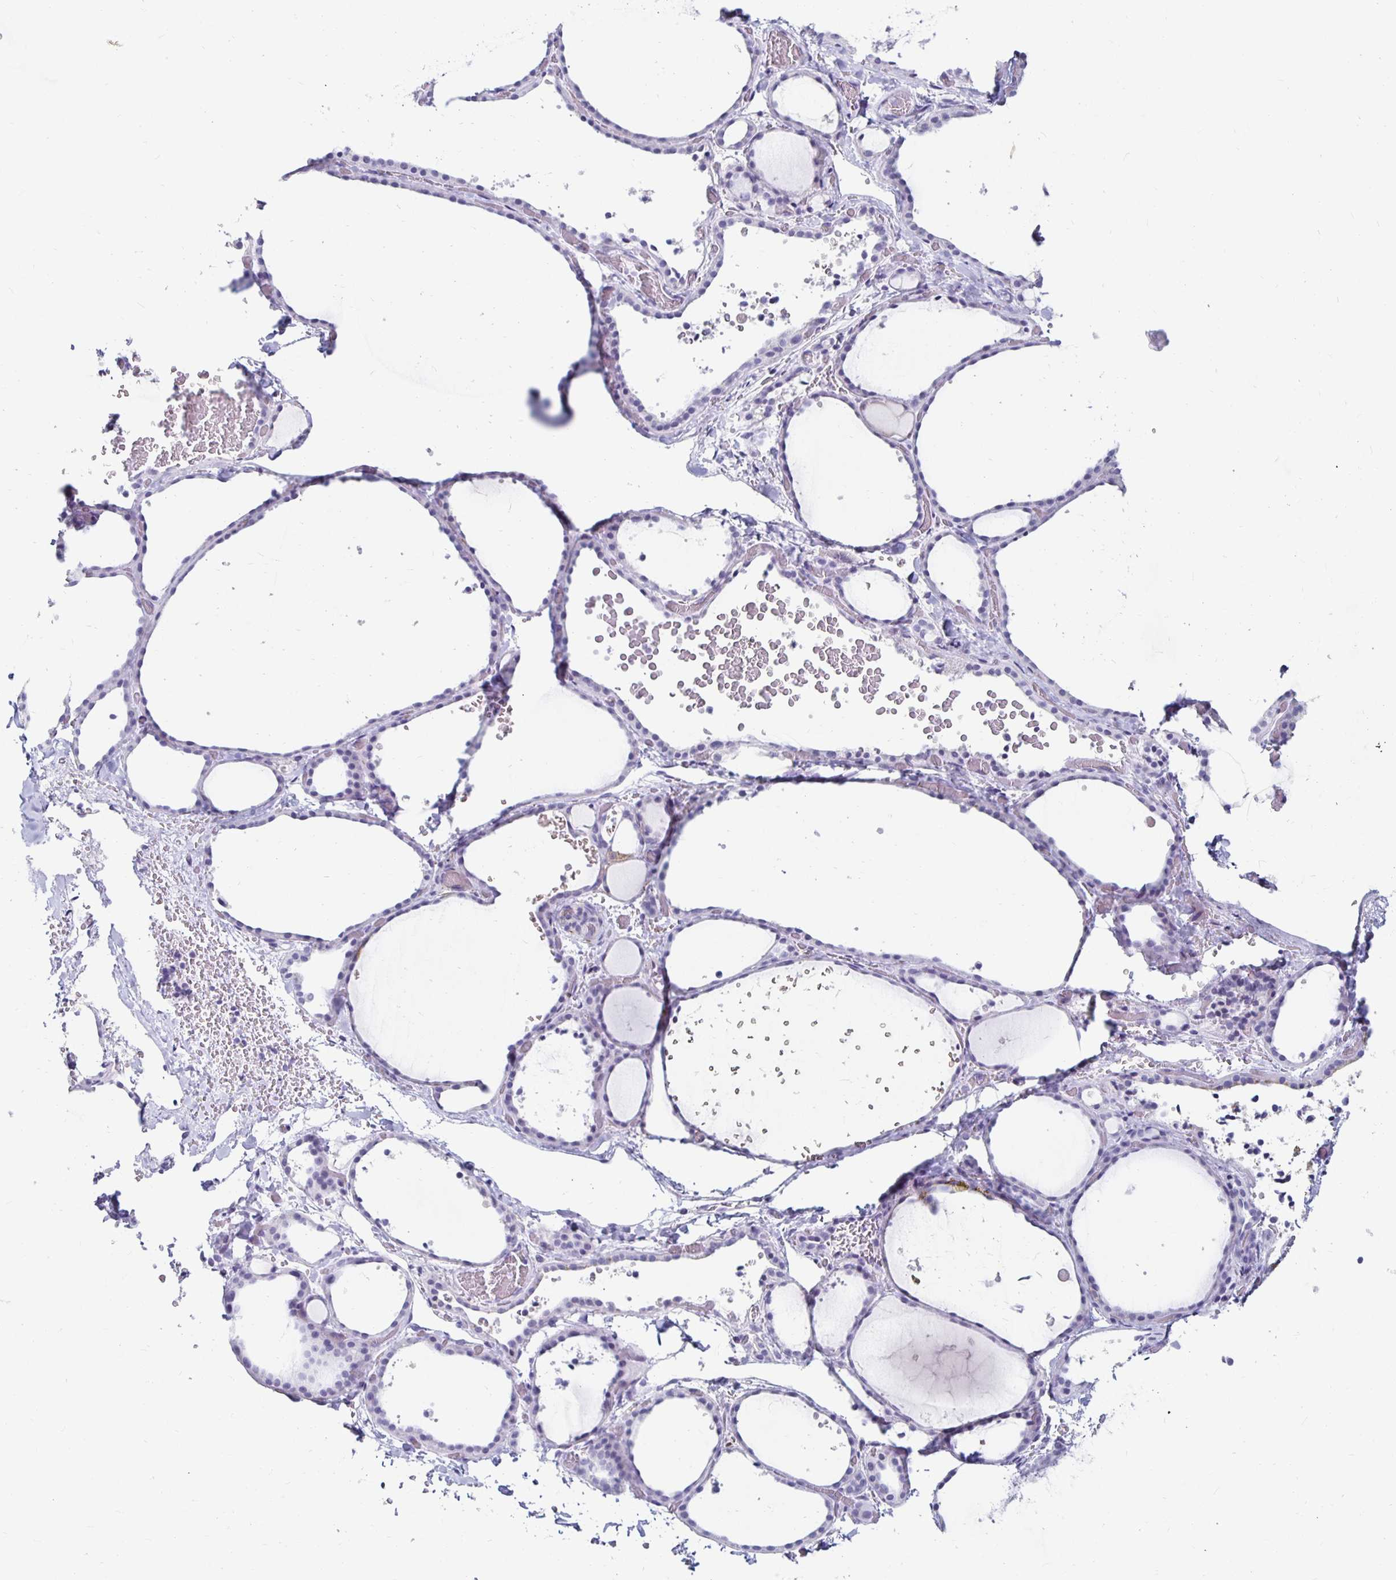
{"staining": {"intensity": "moderate", "quantity": "<25%", "location": "cytoplasmic/membranous"}, "tissue": "thyroid gland", "cell_type": "Glandular cells", "image_type": "normal", "snomed": [{"axis": "morphology", "description": "Normal tissue, NOS"}, {"axis": "topography", "description": "Thyroid gland"}], "caption": "An immunohistochemistry (IHC) histopathology image of unremarkable tissue is shown. Protein staining in brown highlights moderate cytoplasmic/membranous positivity in thyroid gland within glandular cells. Immunohistochemistry stains the protein in brown and the nuclei are stained blue.", "gene": "KCNQ2", "patient": {"sex": "female", "age": 36}}